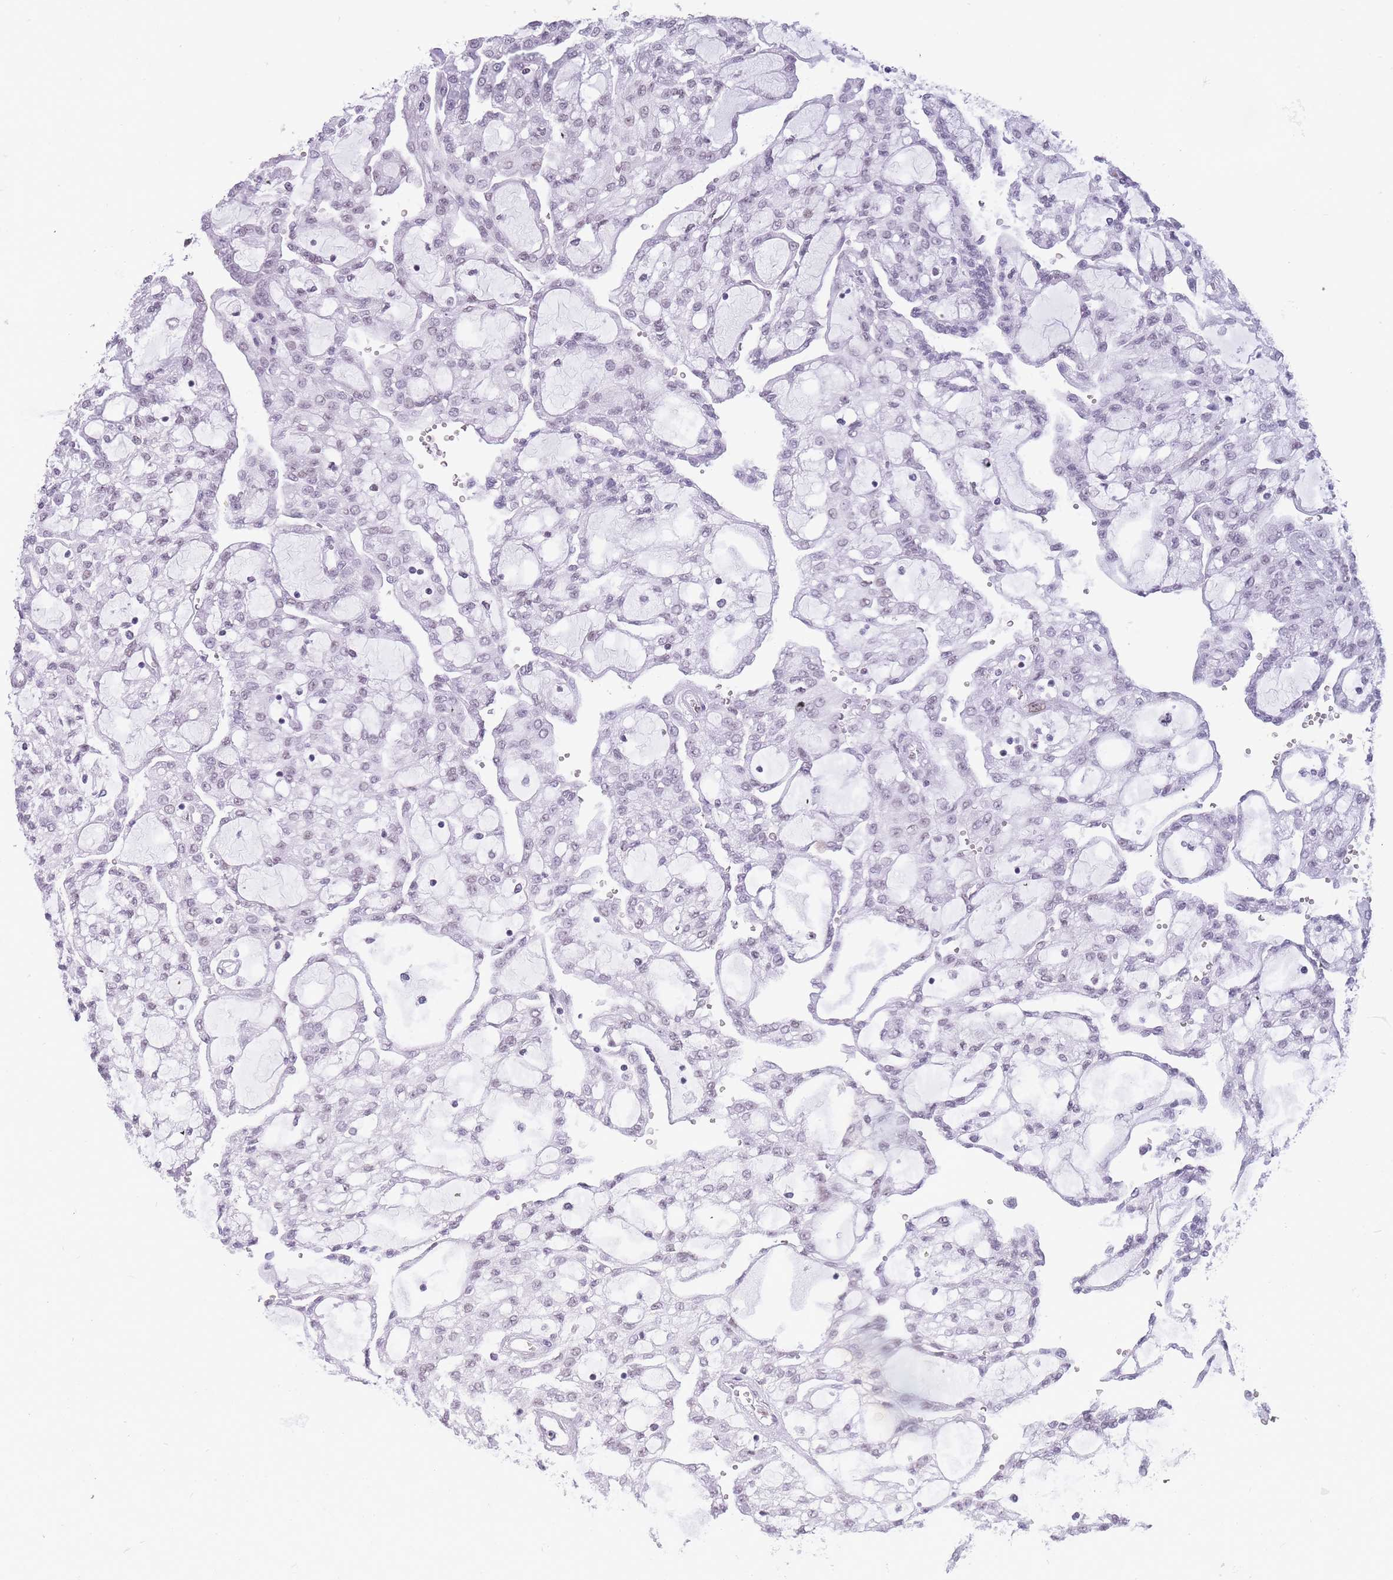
{"staining": {"intensity": "negative", "quantity": "none", "location": "none"}, "tissue": "renal cancer", "cell_type": "Tumor cells", "image_type": "cancer", "snomed": [{"axis": "morphology", "description": "Adenocarcinoma, NOS"}, {"axis": "topography", "description": "Kidney"}], "caption": "Immunohistochemical staining of human renal cancer displays no significant expression in tumor cells.", "gene": "HNRNPUL1", "patient": {"sex": "male", "age": 63}}